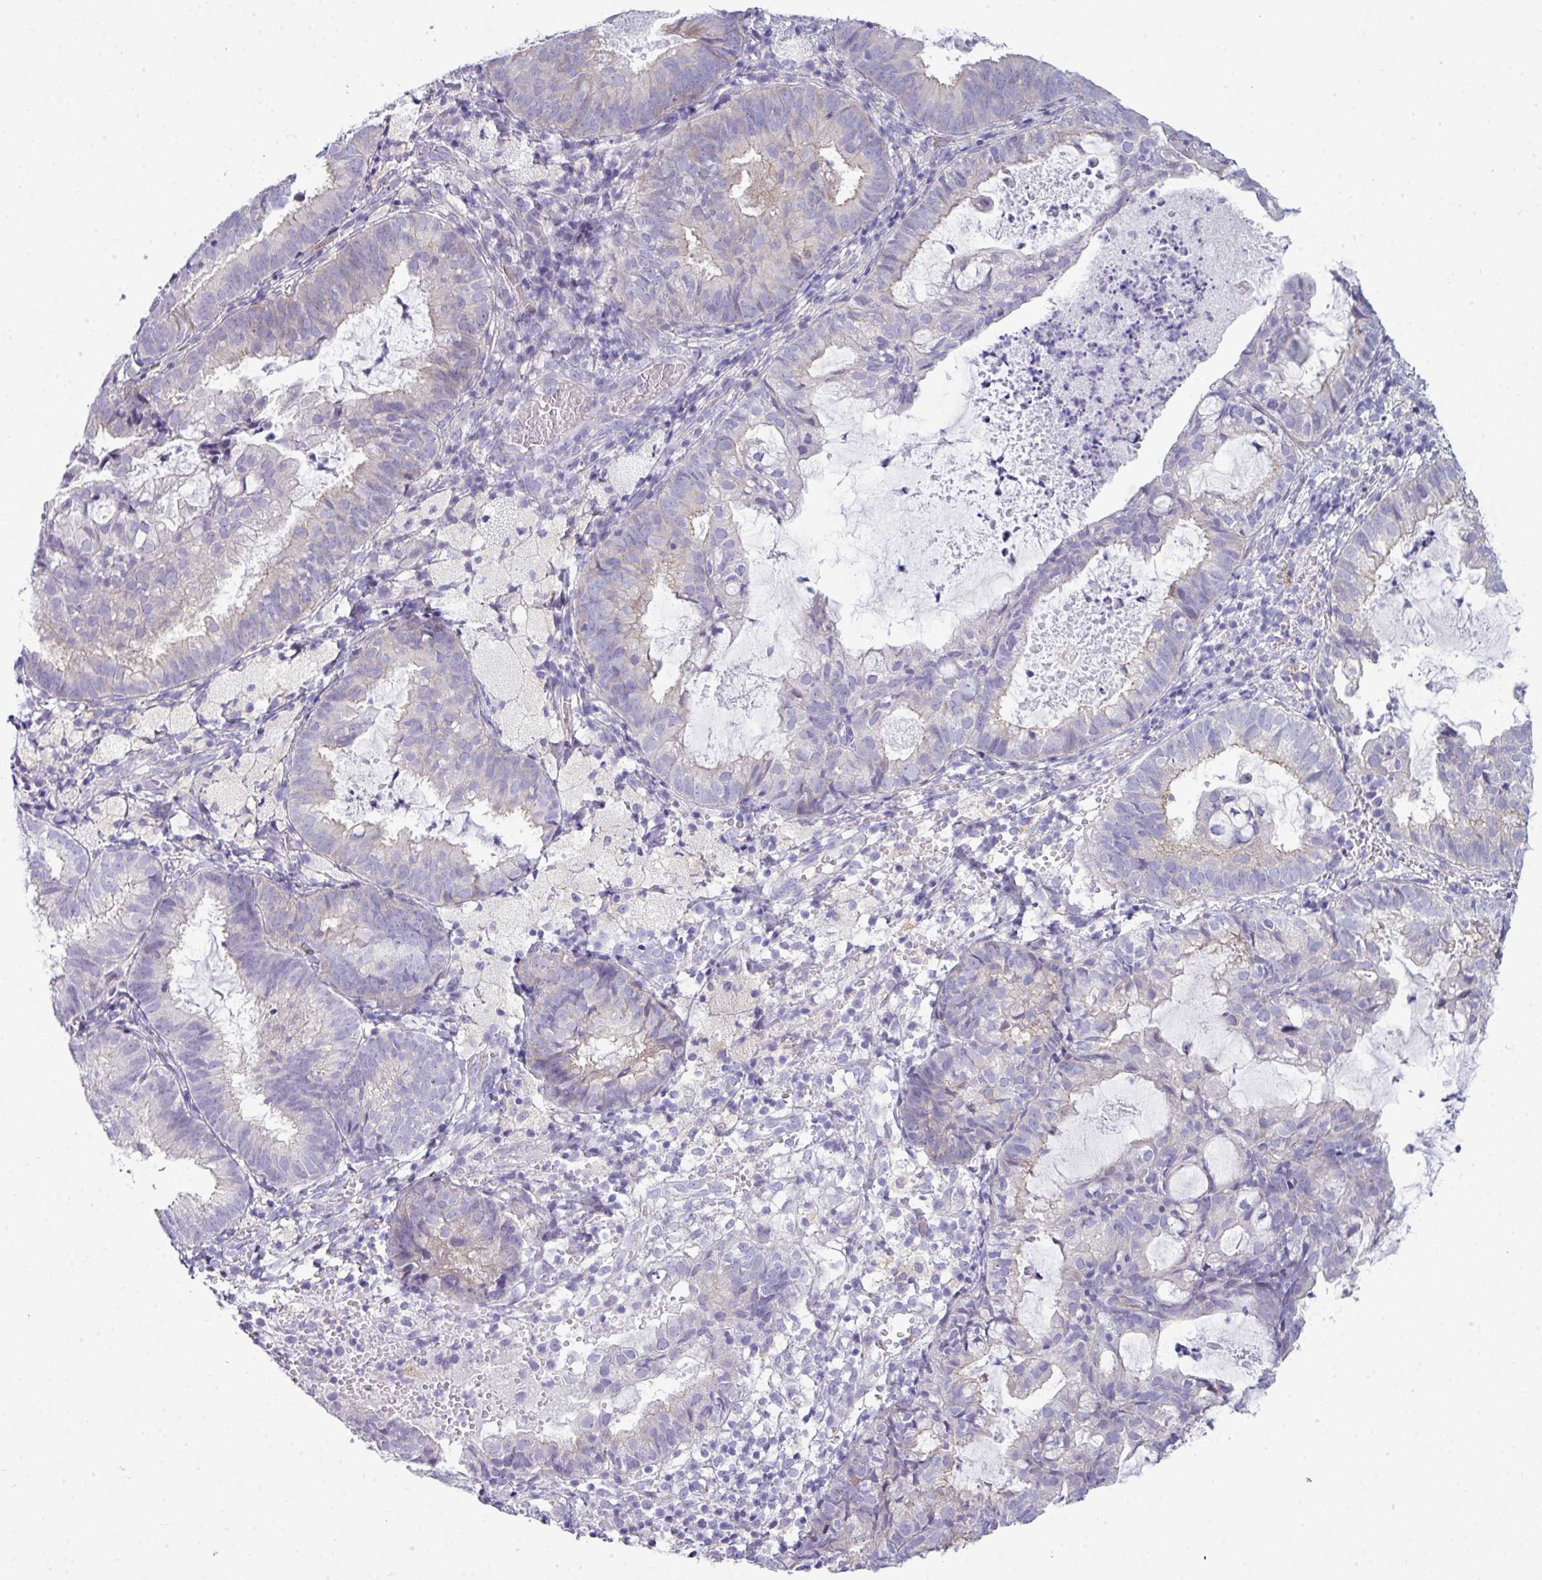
{"staining": {"intensity": "negative", "quantity": "none", "location": "none"}, "tissue": "endometrial cancer", "cell_type": "Tumor cells", "image_type": "cancer", "snomed": [{"axis": "morphology", "description": "Adenocarcinoma, NOS"}, {"axis": "topography", "description": "Endometrium"}], "caption": "Endometrial cancer was stained to show a protein in brown. There is no significant positivity in tumor cells. (DAB (3,3'-diaminobenzidine) immunohistochemistry (IHC) visualized using brightfield microscopy, high magnification).", "gene": "ABCC5", "patient": {"sex": "female", "age": 80}}